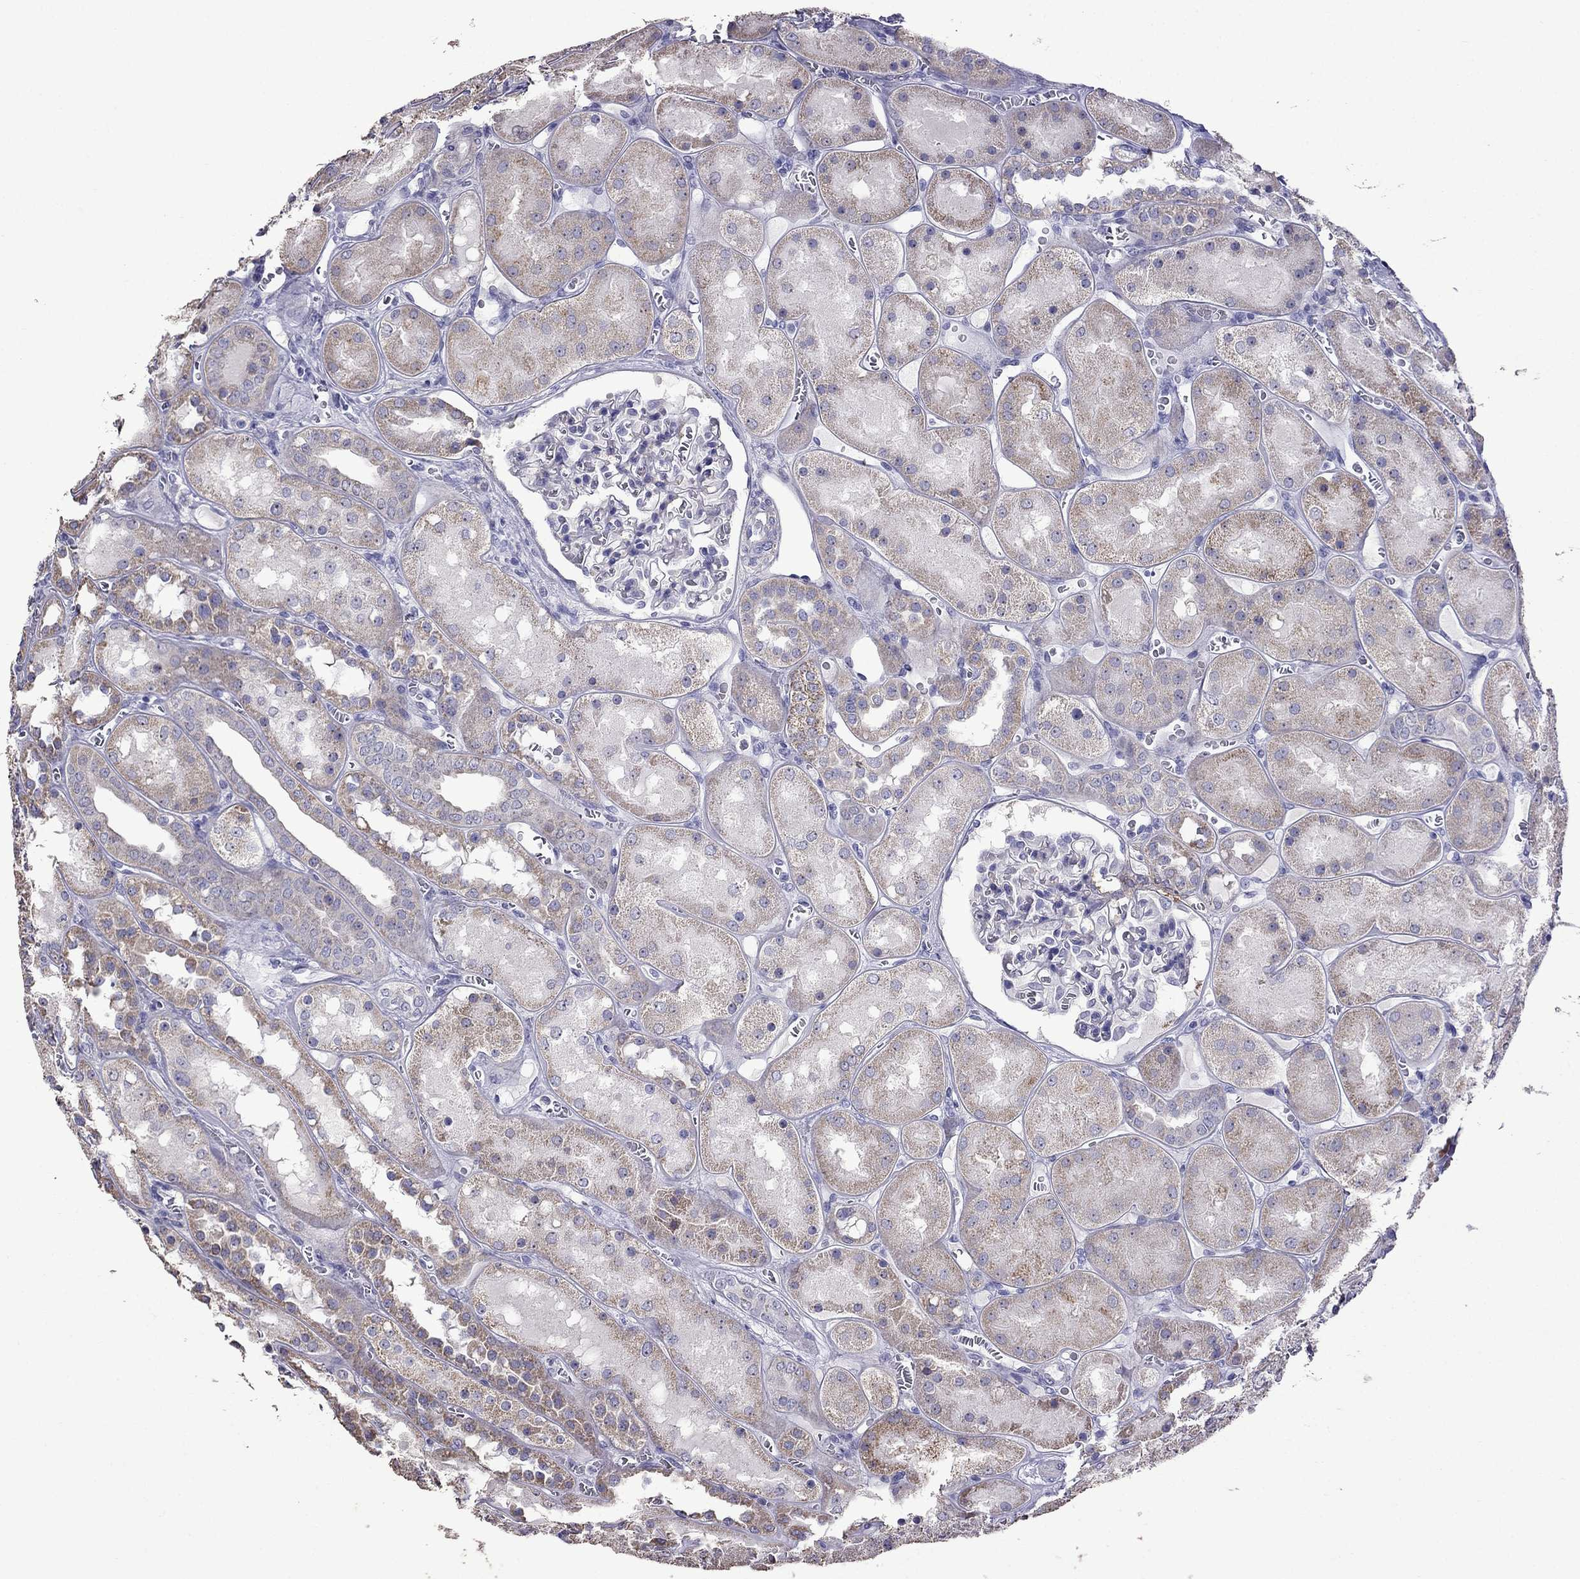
{"staining": {"intensity": "negative", "quantity": "none", "location": "none"}, "tissue": "kidney", "cell_type": "Cells in glomeruli", "image_type": "normal", "snomed": [{"axis": "morphology", "description": "Normal tissue, NOS"}, {"axis": "topography", "description": "Kidney"}], "caption": "This is an immunohistochemistry micrograph of benign human kidney. There is no expression in cells in glomeruli.", "gene": "AK5", "patient": {"sex": "male", "age": 73}}